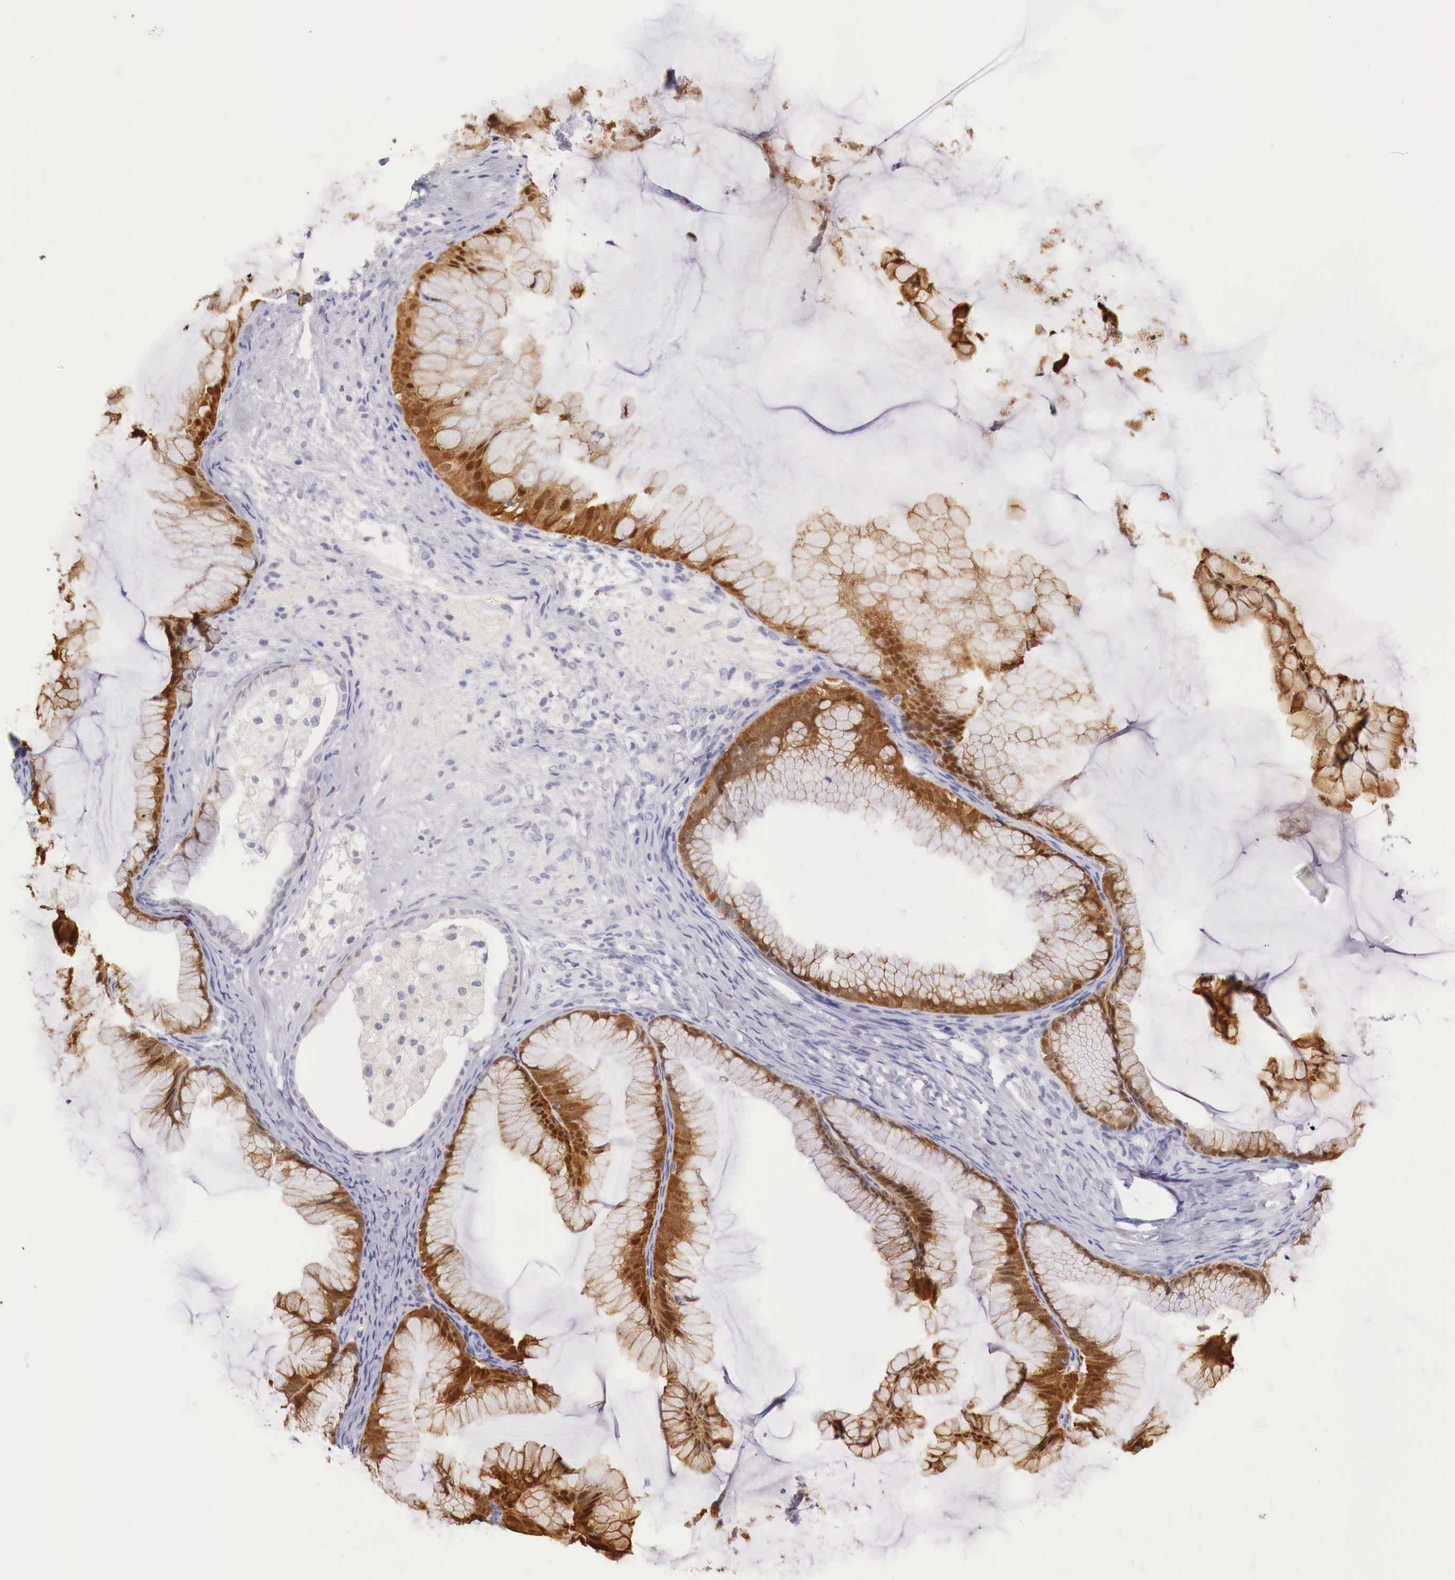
{"staining": {"intensity": "strong", "quantity": ">75%", "location": "cytoplasmic/membranous,nuclear"}, "tissue": "ovarian cancer", "cell_type": "Tumor cells", "image_type": "cancer", "snomed": [{"axis": "morphology", "description": "Cystadenocarcinoma, mucinous, NOS"}, {"axis": "topography", "description": "Ovary"}], "caption": "Immunohistochemistry (IHC) micrograph of neoplastic tissue: ovarian cancer (mucinous cystadenocarcinoma) stained using IHC demonstrates high levels of strong protein expression localized specifically in the cytoplasmic/membranous and nuclear of tumor cells, appearing as a cytoplasmic/membranous and nuclear brown color.", "gene": "ITIH6", "patient": {"sex": "female", "age": 41}}